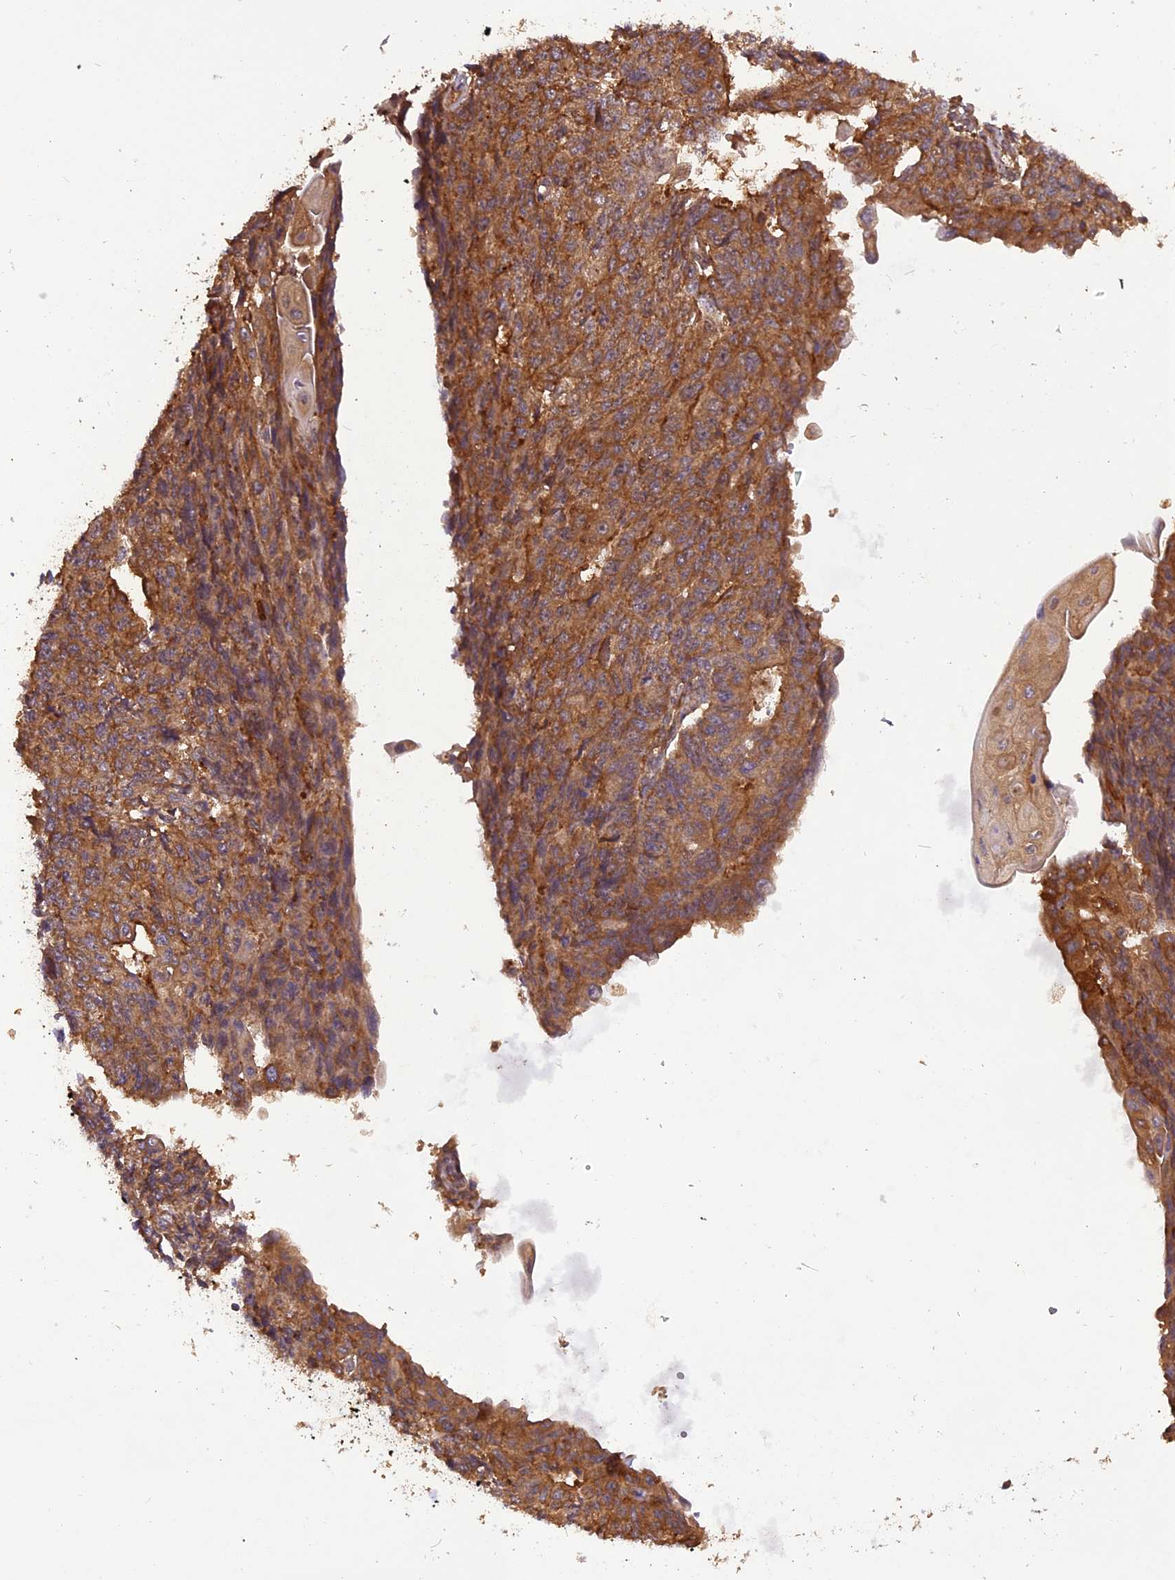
{"staining": {"intensity": "moderate", "quantity": ">75%", "location": "cytoplasmic/membranous"}, "tissue": "endometrial cancer", "cell_type": "Tumor cells", "image_type": "cancer", "snomed": [{"axis": "morphology", "description": "Adenocarcinoma, NOS"}, {"axis": "topography", "description": "Endometrium"}], "caption": "Immunohistochemistry histopathology image of endometrial adenocarcinoma stained for a protein (brown), which reveals medium levels of moderate cytoplasmic/membranous staining in about >75% of tumor cells.", "gene": "STOML1", "patient": {"sex": "female", "age": 32}}